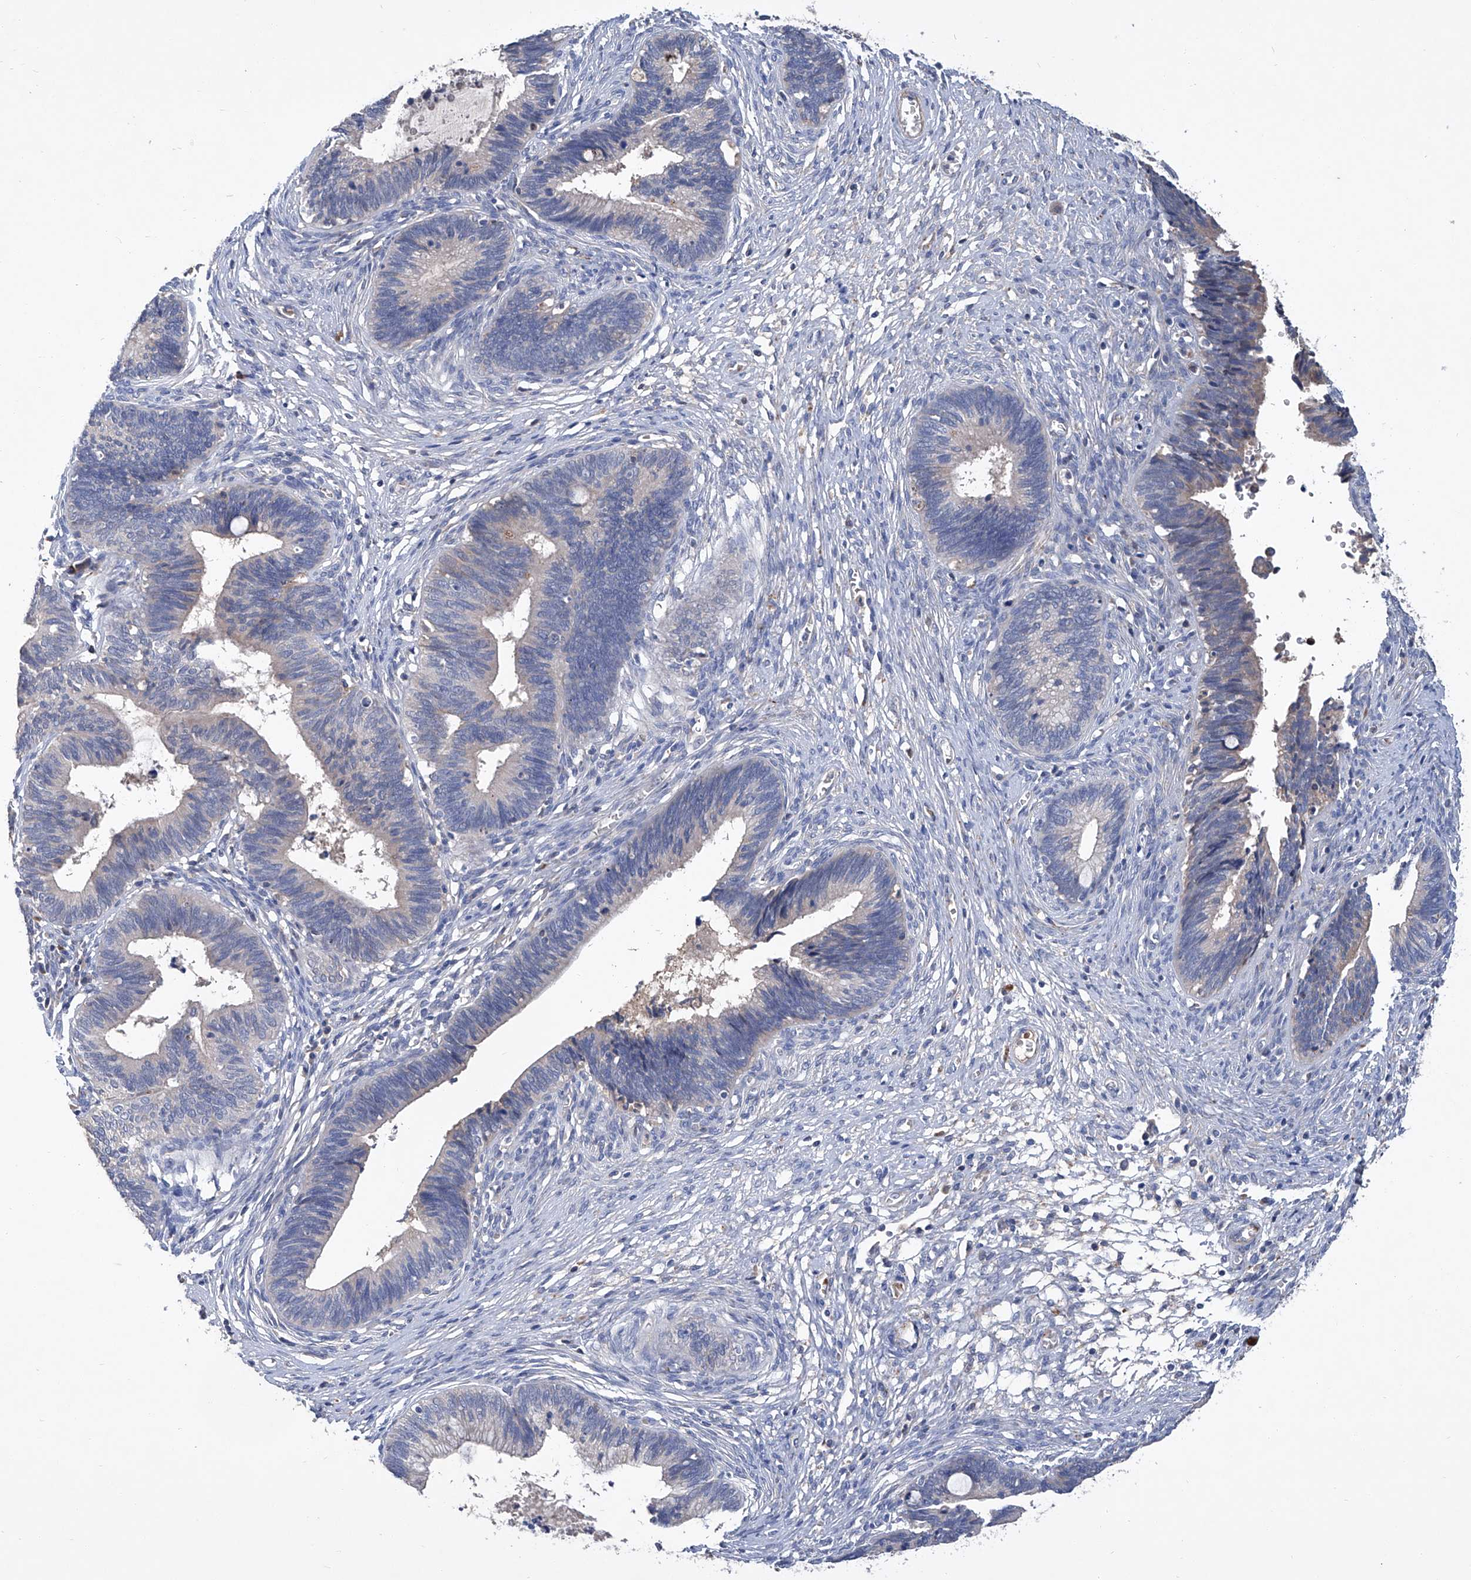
{"staining": {"intensity": "negative", "quantity": "none", "location": "none"}, "tissue": "cervical cancer", "cell_type": "Tumor cells", "image_type": "cancer", "snomed": [{"axis": "morphology", "description": "Adenocarcinoma, NOS"}, {"axis": "topography", "description": "Cervix"}], "caption": "Immunohistochemical staining of human cervical cancer (adenocarcinoma) displays no significant staining in tumor cells.", "gene": "GPT", "patient": {"sex": "female", "age": 44}}